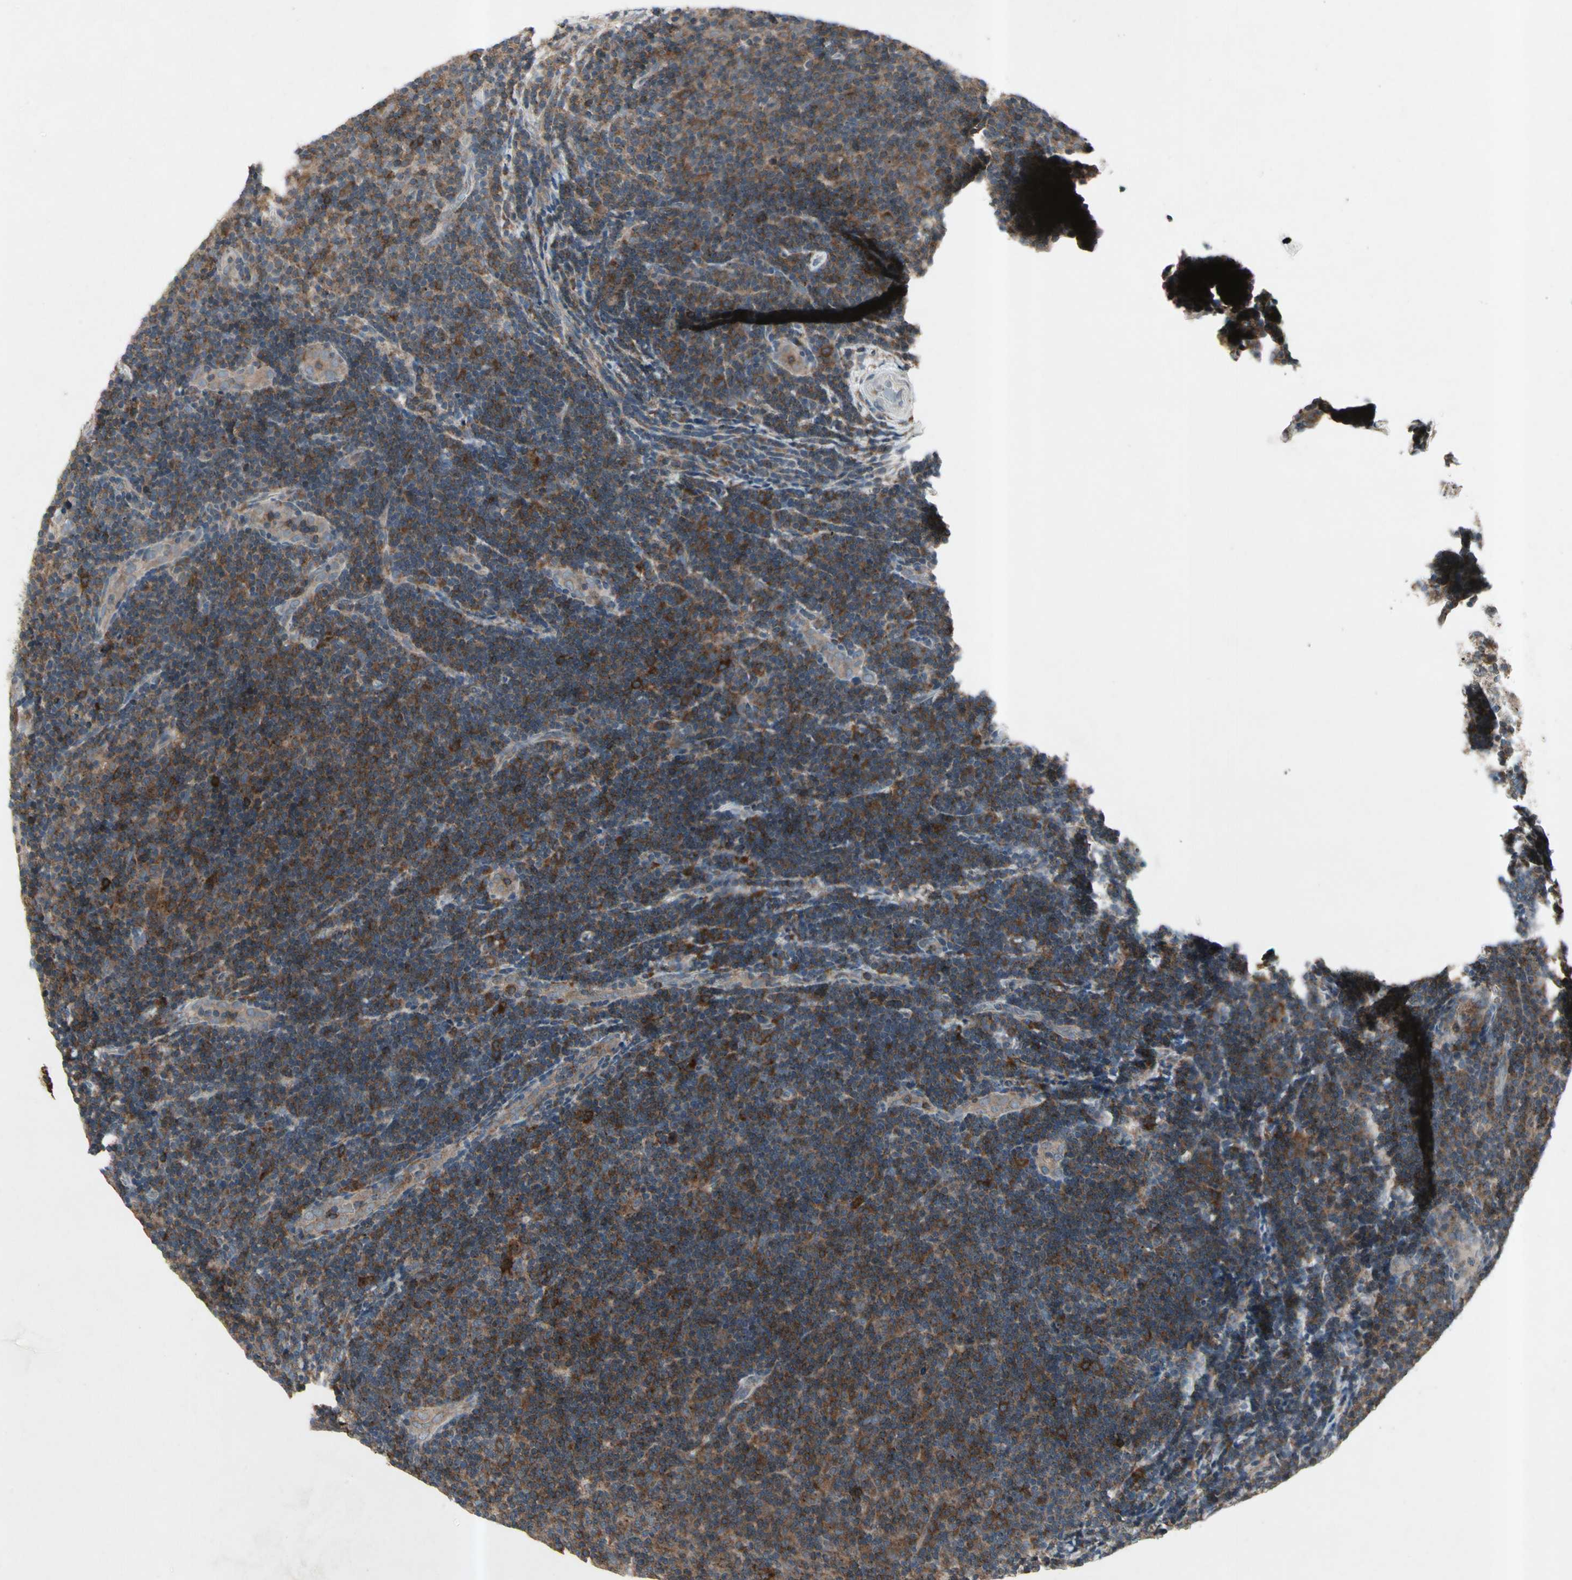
{"staining": {"intensity": "moderate", "quantity": ">75%", "location": "cytoplasmic/membranous"}, "tissue": "lymphoma", "cell_type": "Tumor cells", "image_type": "cancer", "snomed": [{"axis": "morphology", "description": "Malignant lymphoma, non-Hodgkin's type, Low grade"}, {"axis": "topography", "description": "Lymph node"}], "caption": "This image shows immunohistochemistry (IHC) staining of human low-grade malignant lymphoma, non-Hodgkin's type, with medium moderate cytoplasmic/membranous expression in approximately >75% of tumor cells.", "gene": "NMI", "patient": {"sex": "male", "age": 83}}